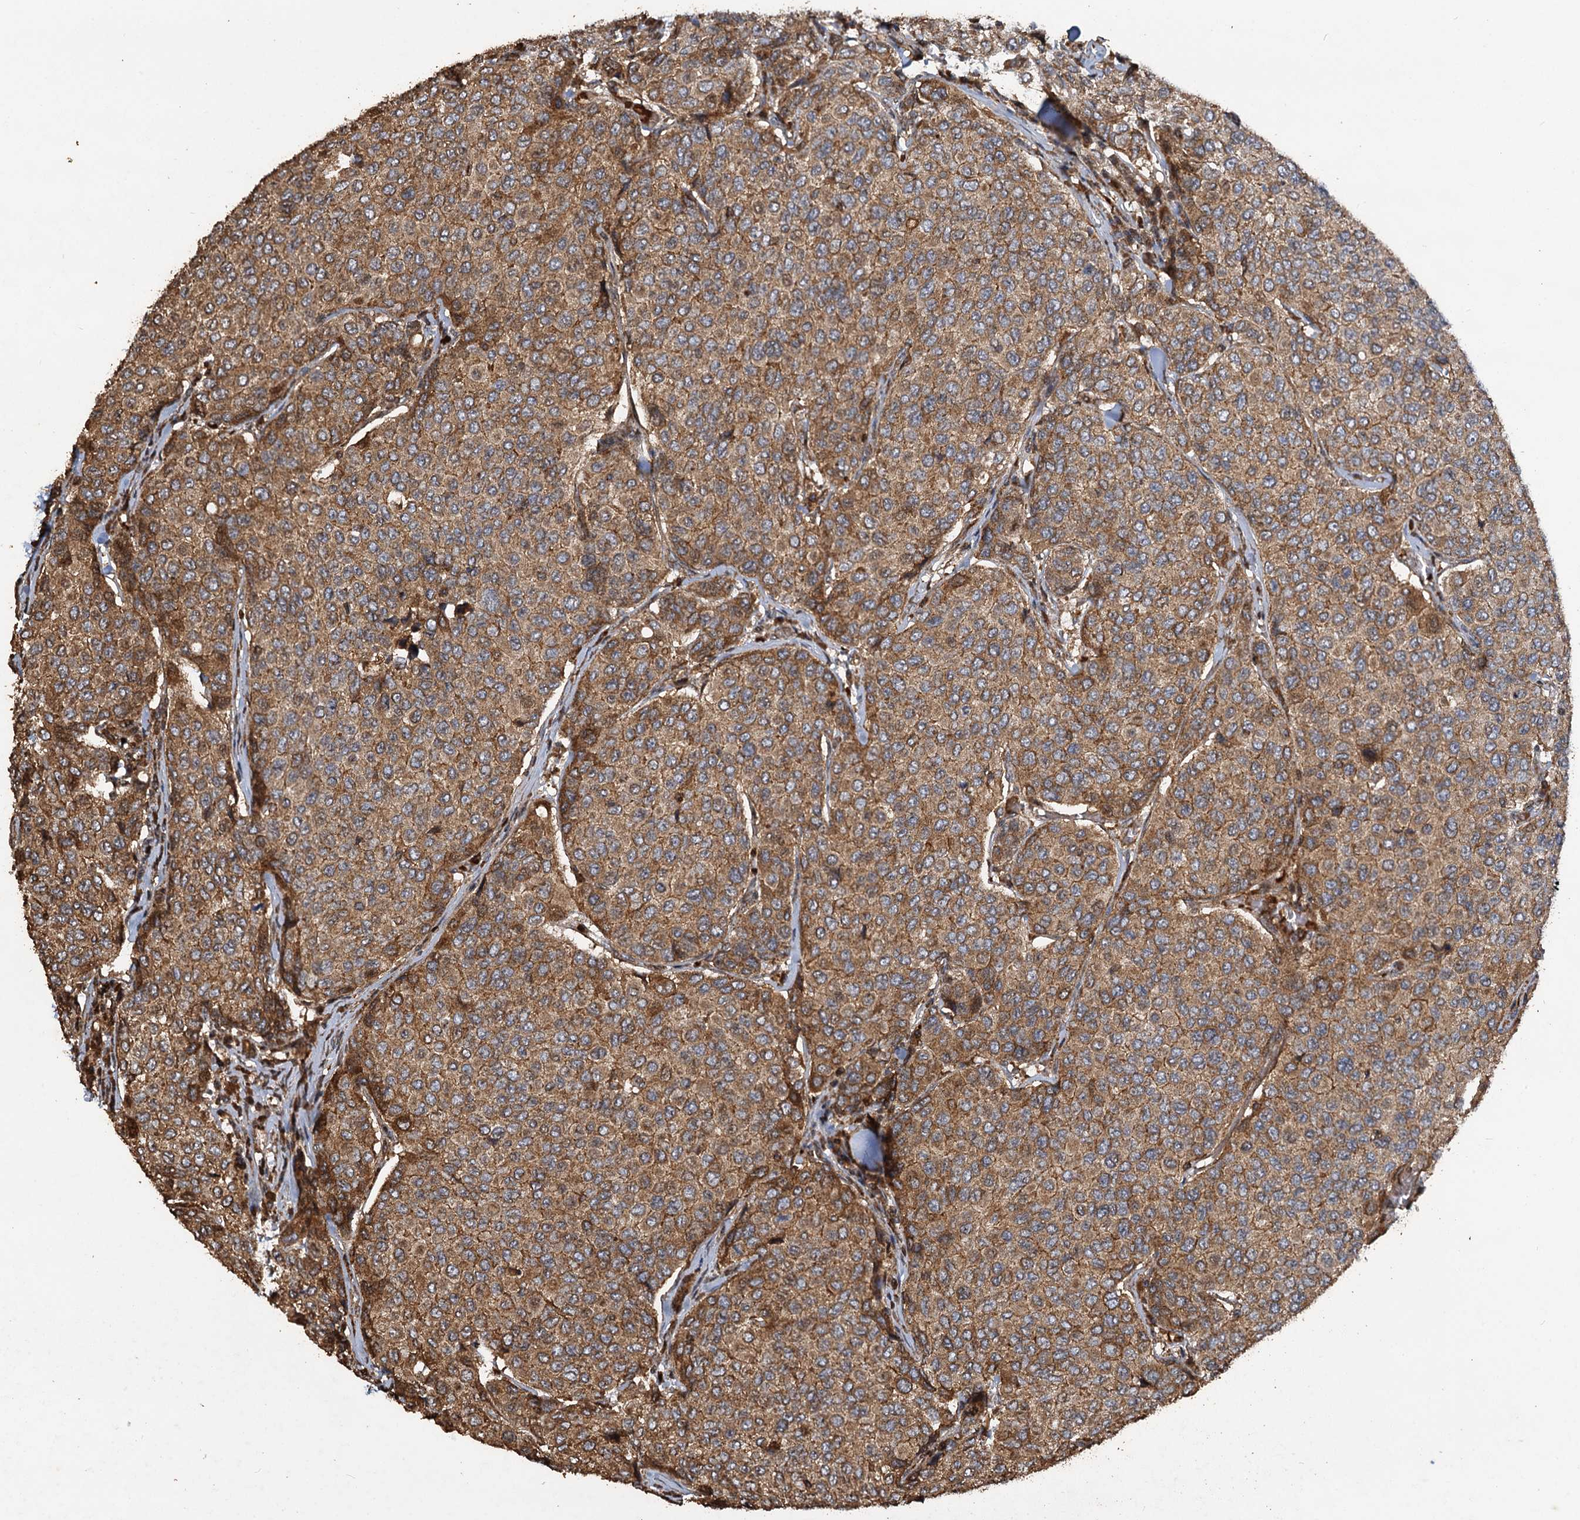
{"staining": {"intensity": "moderate", "quantity": ">75%", "location": "cytoplasmic/membranous"}, "tissue": "breast cancer", "cell_type": "Tumor cells", "image_type": "cancer", "snomed": [{"axis": "morphology", "description": "Duct carcinoma"}, {"axis": "topography", "description": "Breast"}], "caption": "Immunohistochemistry (IHC) histopathology image of infiltrating ductal carcinoma (breast) stained for a protein (brown), which reveals medium levels of moderate cytoplasmic/membranous positivity in approximately >75% of tumor cells.", "gene": "NOTCH2NLA", "patient": {"sex": "female", "age": 55}}